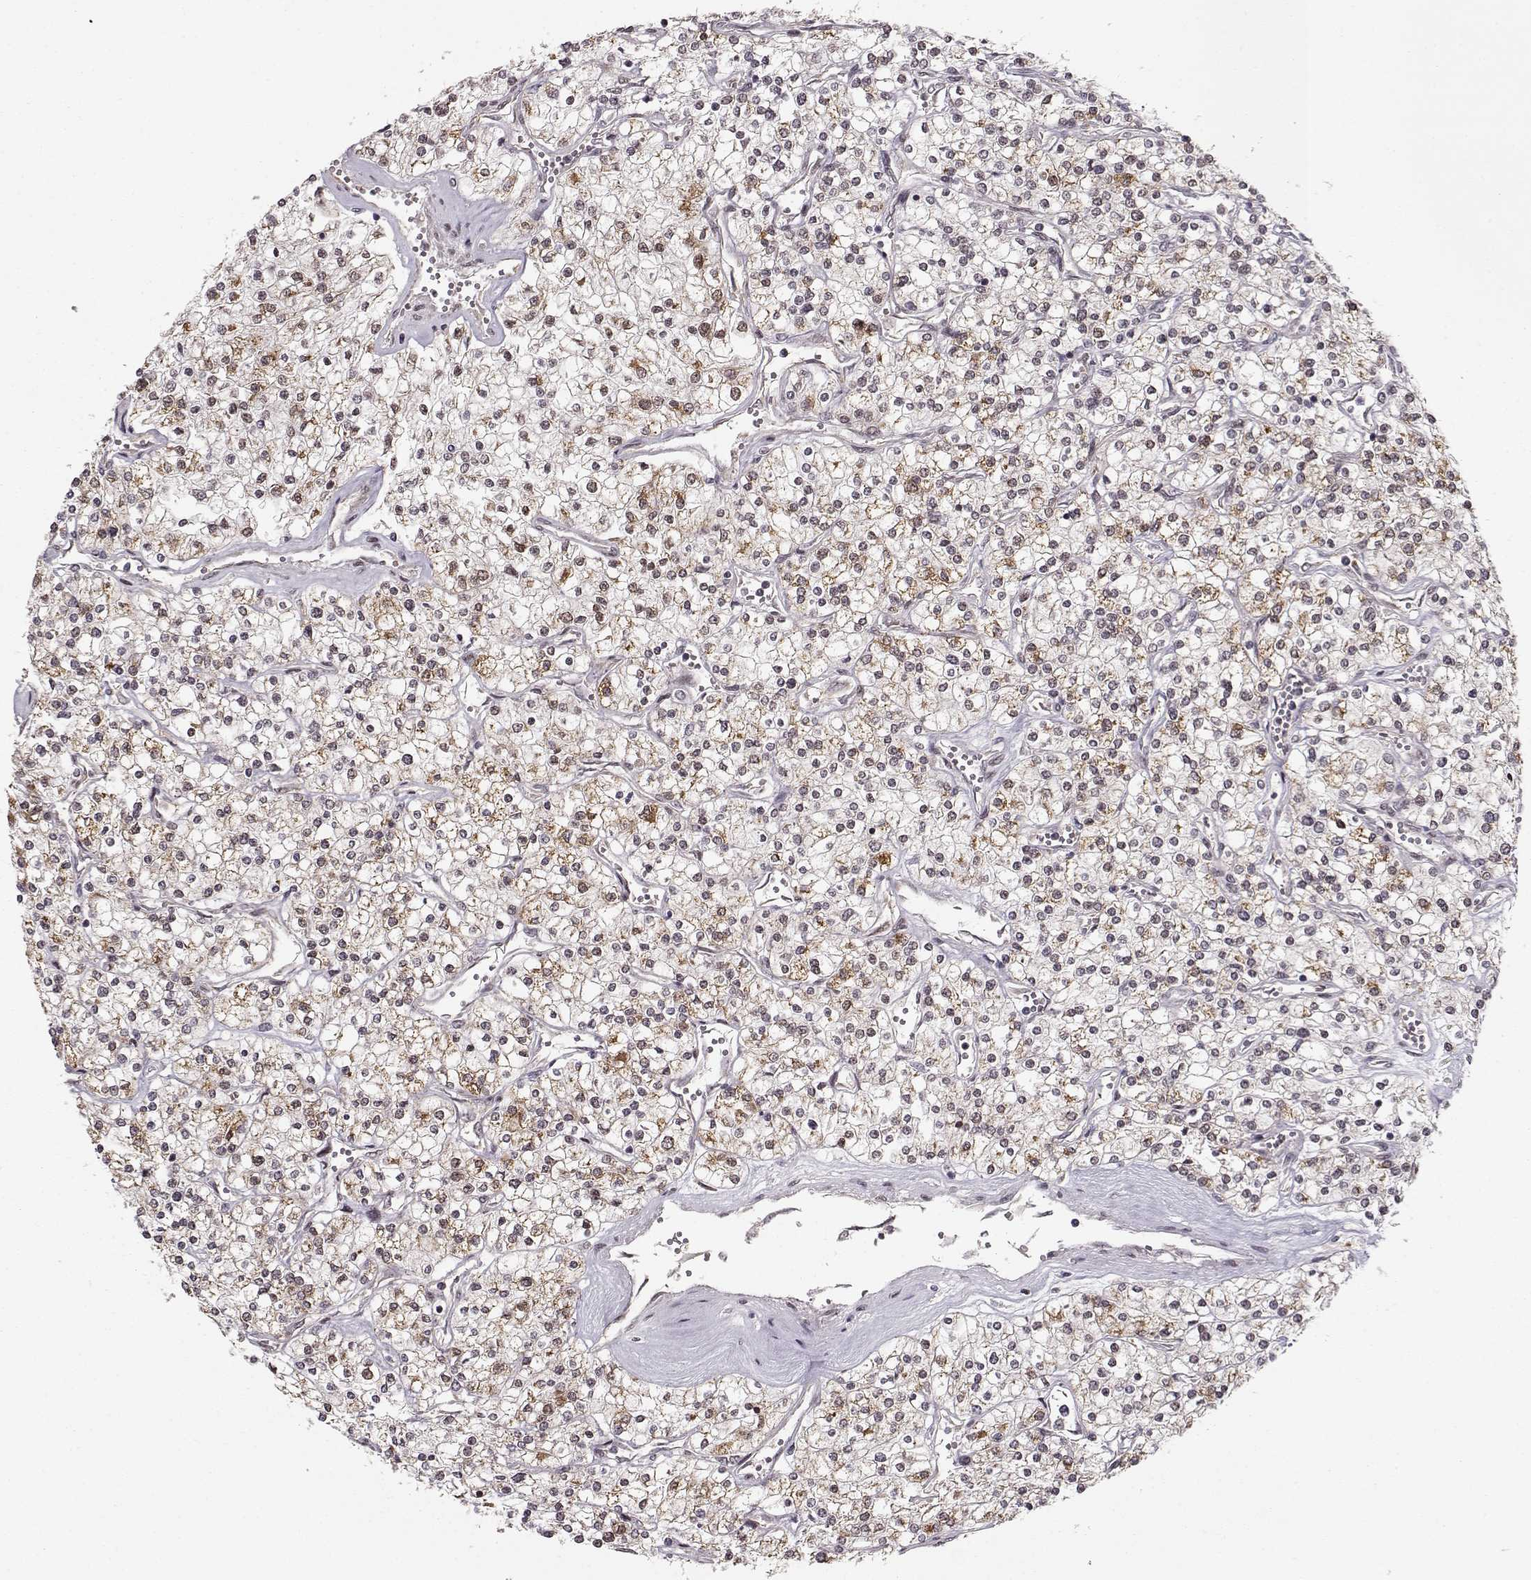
{"staining": {"intensity": "strong", "quantity": "25%-75%", "location": "cytoplasmic/membranous"}, "tissue": "renal cancer", "cell_type": "Tumor cells", "image_type": "cancer", "snomed": [{"axis": "morphology", "description": "Adenocarcinoma, NOS"}, {"axis": "topography", "description": "Kidney"}], "caption": "High-power microscopy captured an IHC histopathology image of renal cancer, revealing strong cytoplasmic/membranous staining in approximately 25%-75% of tumor cells. (DAB = brown stain, brightfield microscopy at high magnification).", "gene": "RAI1", "patient": {"sex": "male", "age": 80}}